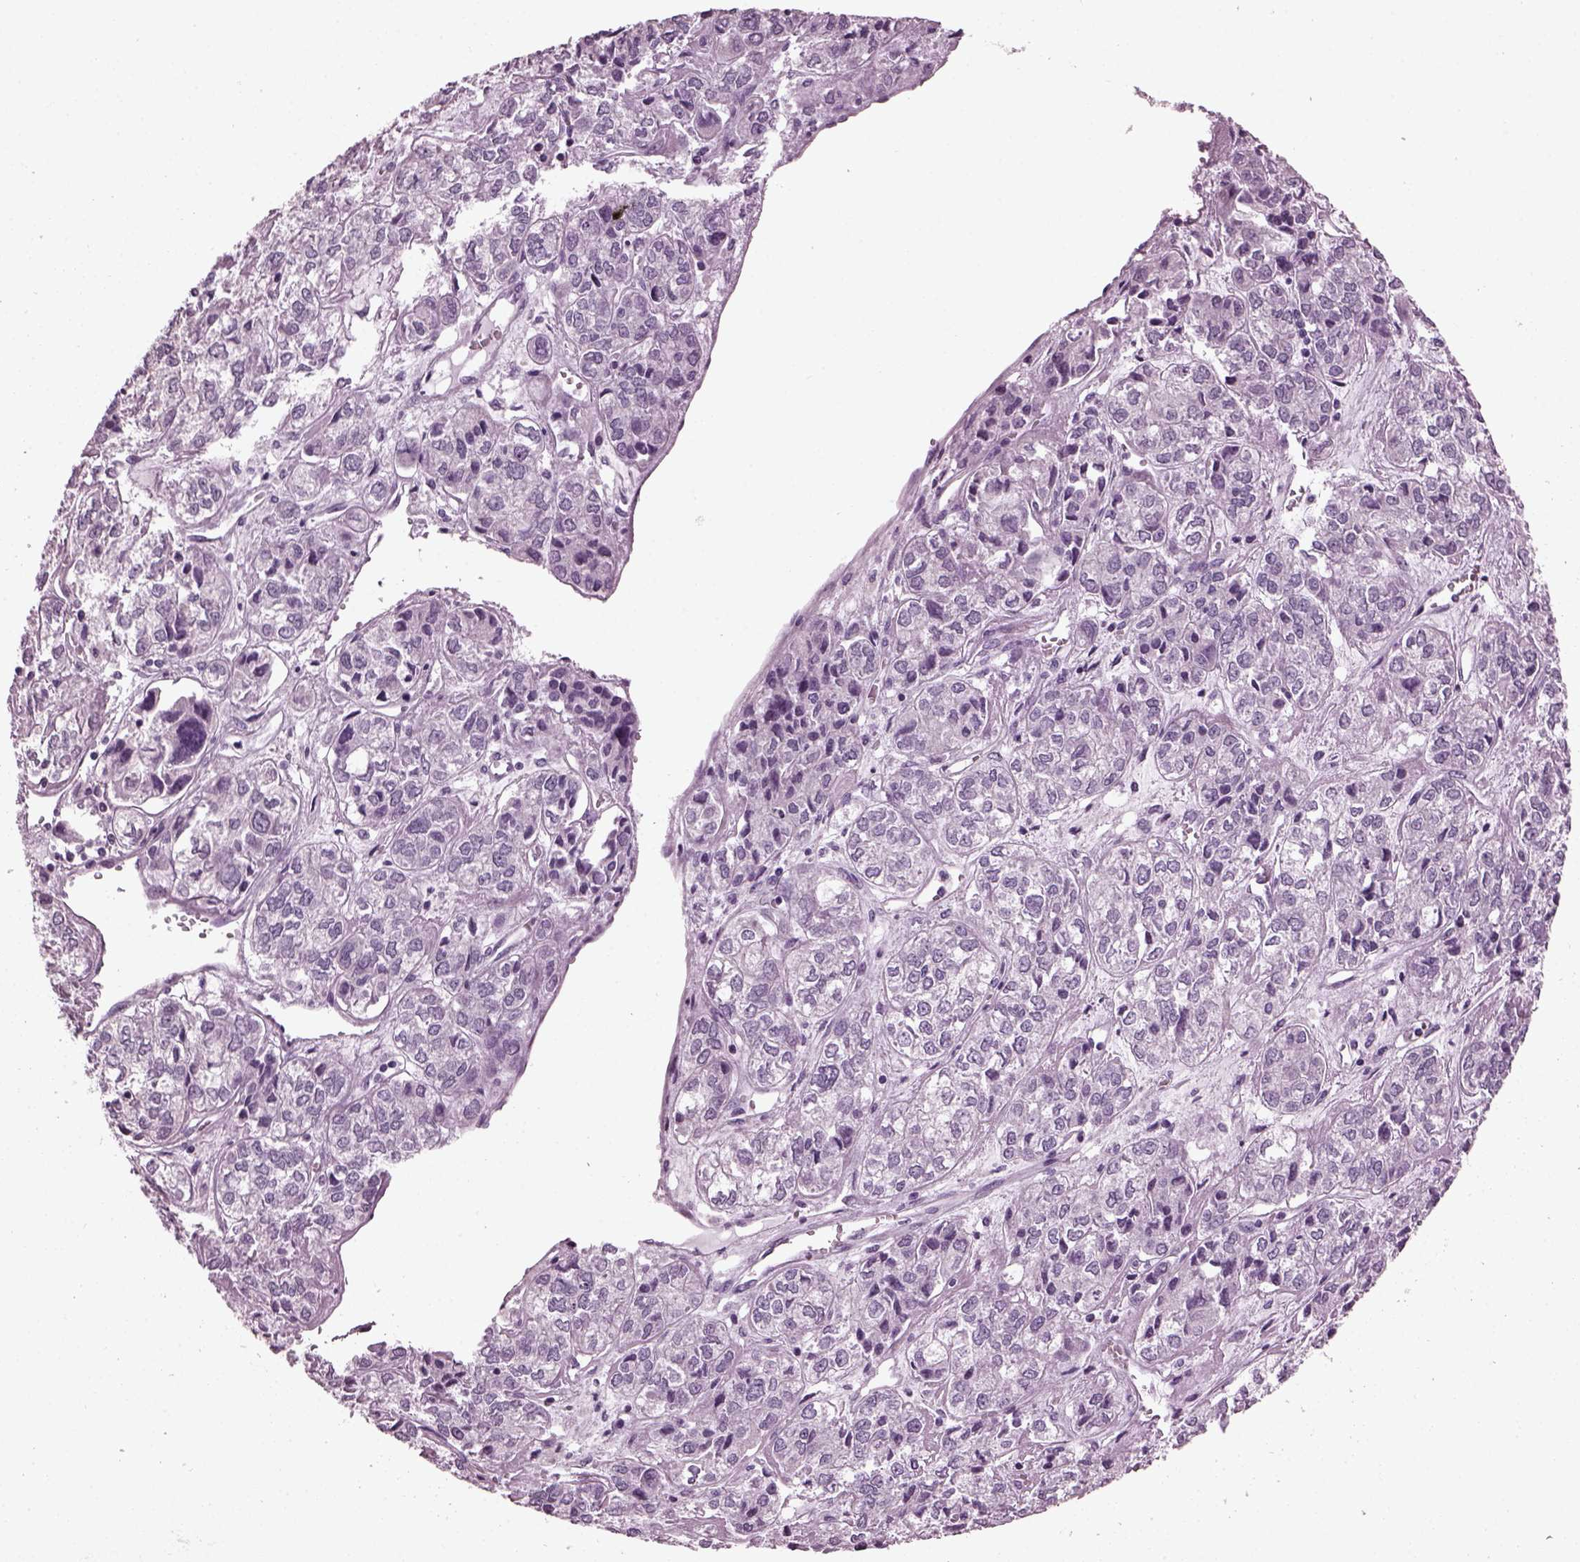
{"staining": {"intensity": "negative", "quantity": "none", "location": "none"}, "tissue": "ovarian cancer", "cell_type": "Tumor cells", "image_type": "cancer", "snomed": [{"axis": "morphology", "description": "Carcinoma, endometroid"}, {"axis": "topography", "description": "Ovary"}], "caption": "The immunohistochemistry (IHC) image has no significant expression in tumor cells of ovarian cancer tissue. Nuclei are stained in blue.", "gene": "SLC6A17", "patient": {"sex": "female", "age": 64}}